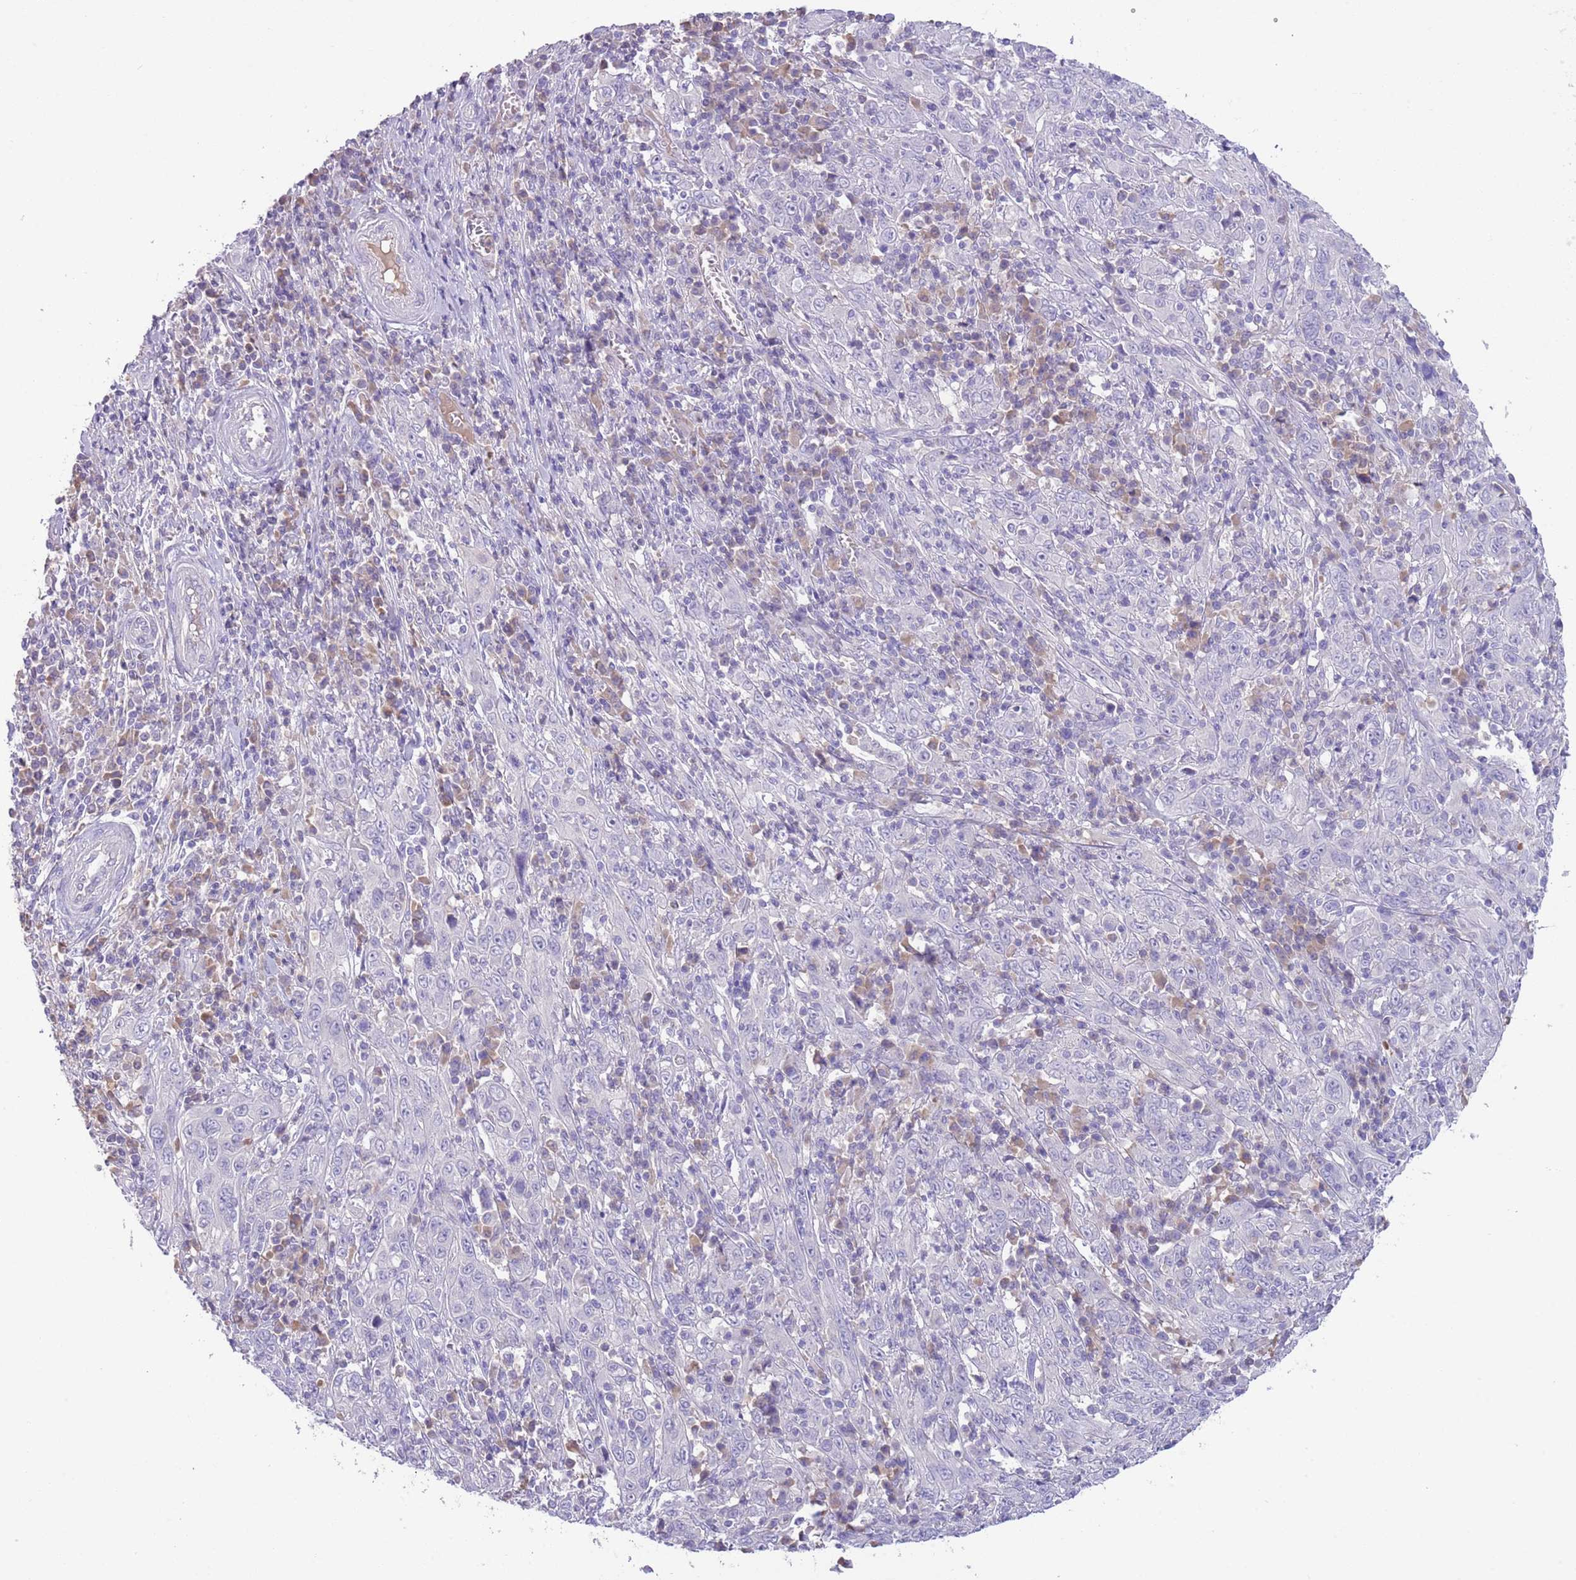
{"staining": {"intensity": "negative", "quantity": "none", "location": "none"}, "tissue": "cervical cancer", "cell_type": "Tumor cells", "image_type": "cancer", "snomed": [{"axis": "morphology", "description": "Squamous cell carcinoma, NOS"}, {"axis": "topography", "description": "Cervix"}], "caption": "This is an immunohistochemistry micrograph of human cervical cancer (squamous cell carcinoma). There is no expression in tumor cells.", "gene": "IGFL4", "patient": {"sex": "female", "age": 46}}